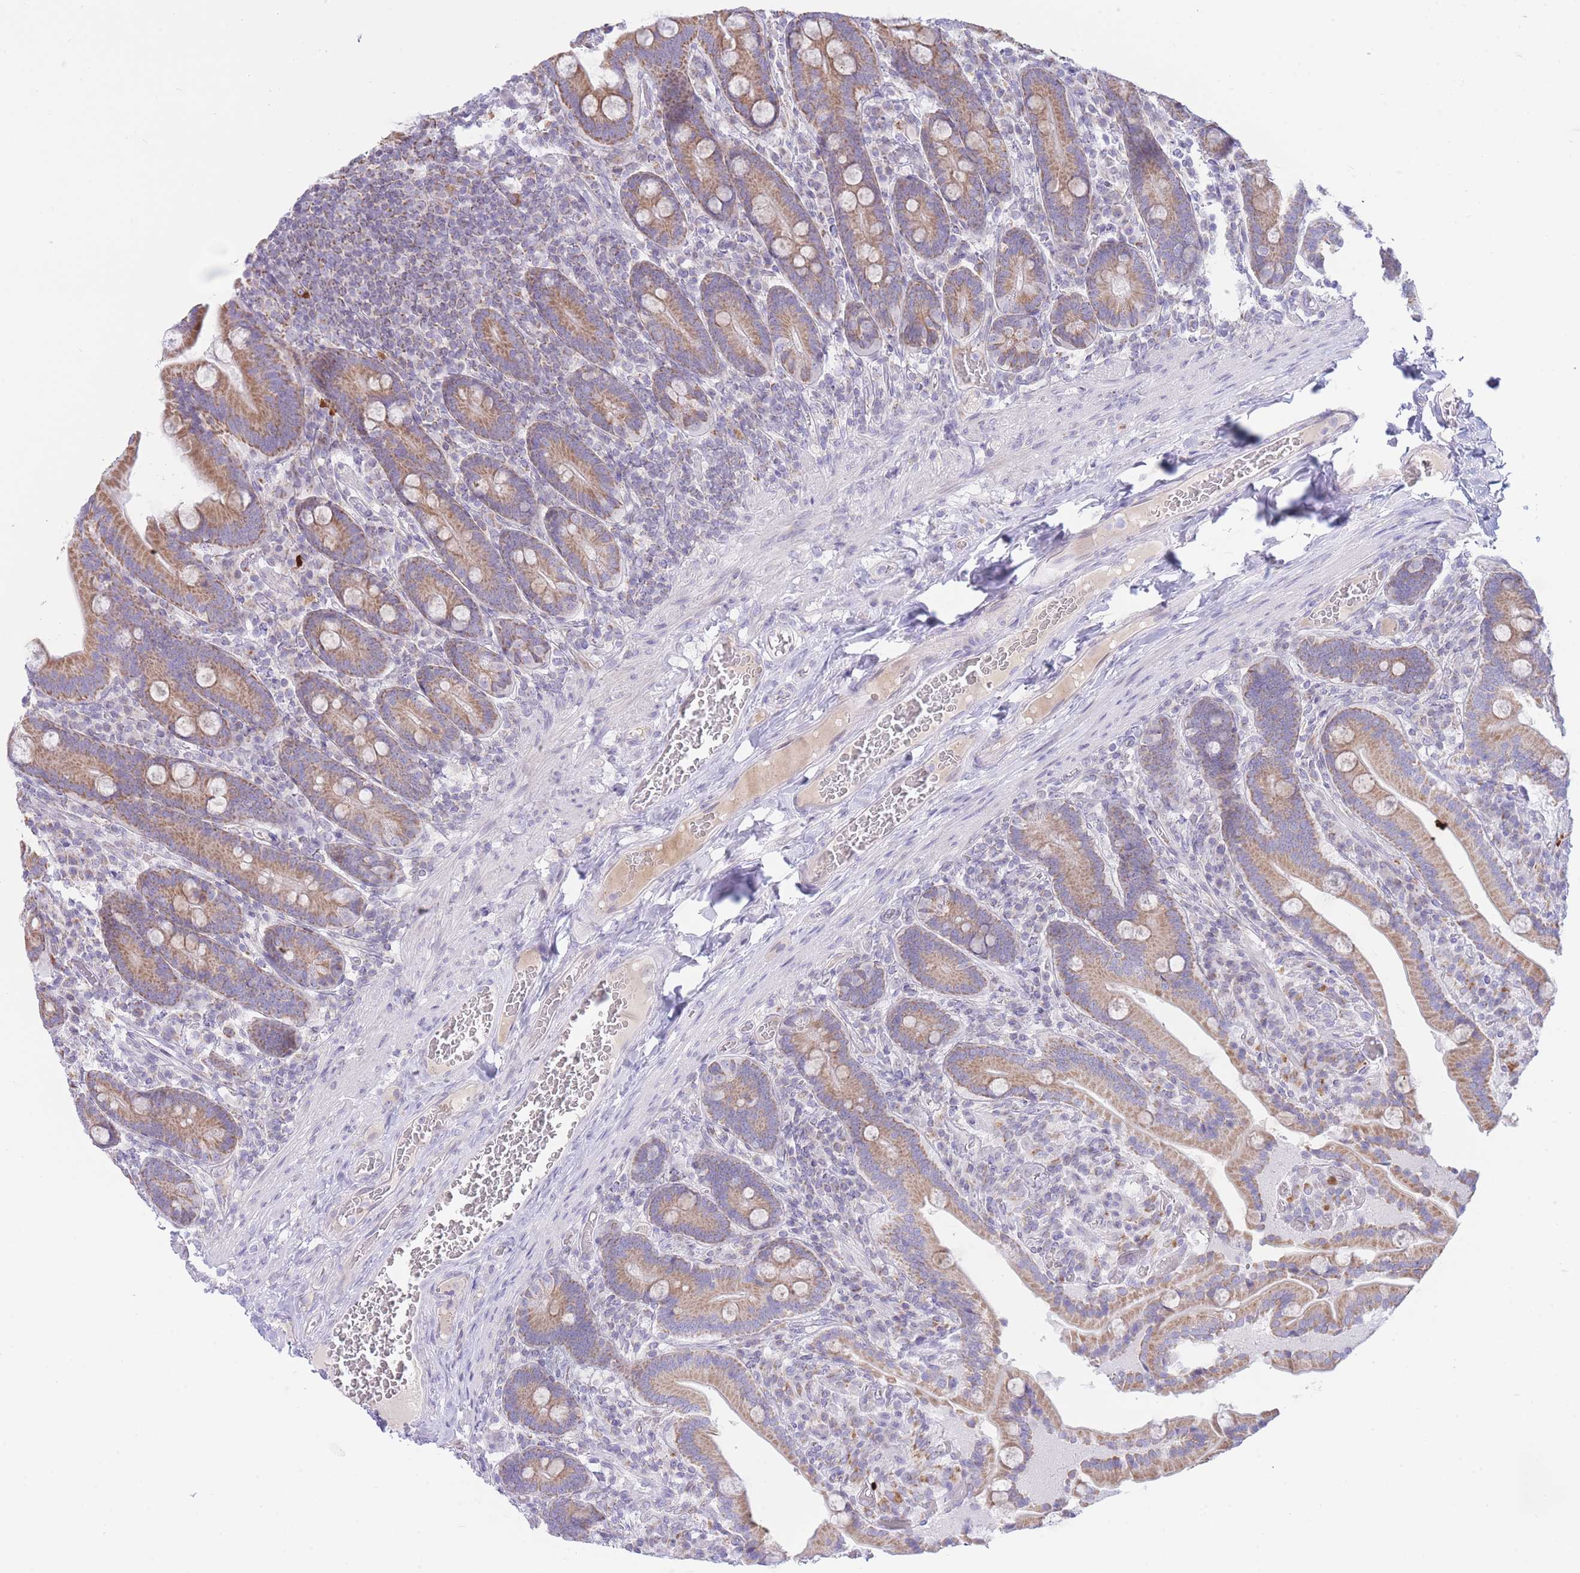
{"staining": {"intensity": "moderate", "quantity": ">75%", "location": "cytoplasmic/membranous"}, "tissue": "duodenum", "cell_type": "Glandular cells", "image_type": "normal", "snomed": [{"axis": "morphology", "description": "Normal tissue, NOS"}, {"axis": "topography", "description": "Duodenum"}], "caption": "Duodenum stained with IHC displays moderate cytoplasmic/membranous expression in approximately >75% of glandular cells. (DAB IHC, brown staining for protein, blue staining for nuclei).", "gene": "NANP", "patient": {"sex": "female", "age": 62}}